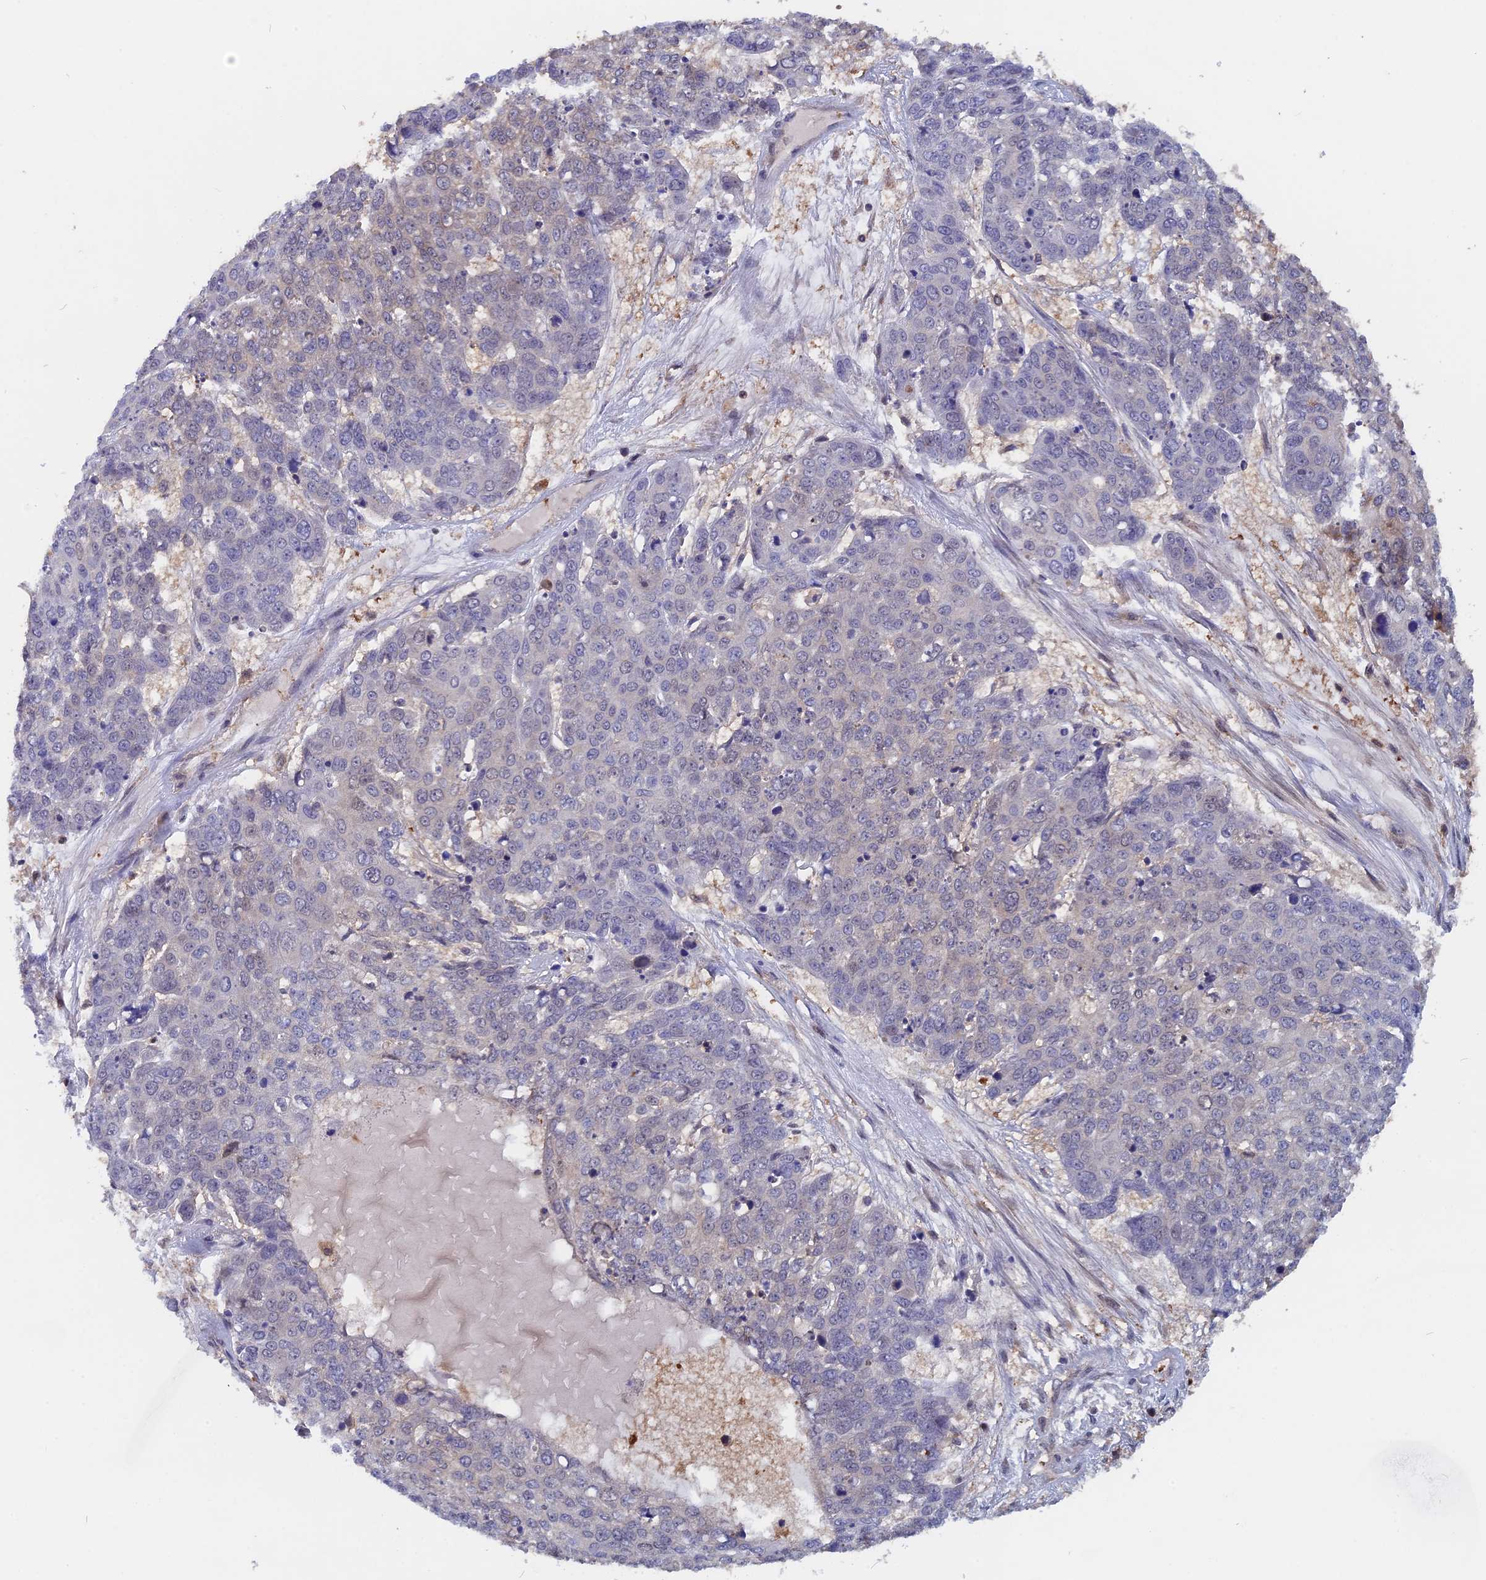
{"staining": {"intensity": "negative", "quantity": "none", "location": "none"}, "tissue": "skin cancer", "cell_type": "Tumor cells", "image_type": "cancer", "snomed": [{"axis": "morphology", "description": "Squamous cell carcinoma, NOS"}, {"axis": "topography", "description": "Skin"}], "caption": "Immunohistochemistry photomicrograph of neoplastic tissue: human skin cancer stained with DAB (3,3'-diaminobenzidine) exhibits no significant protein positivity in tumor cells.", "gene": "BLVRA", "patient": {"sex": "male", "age": 71}}